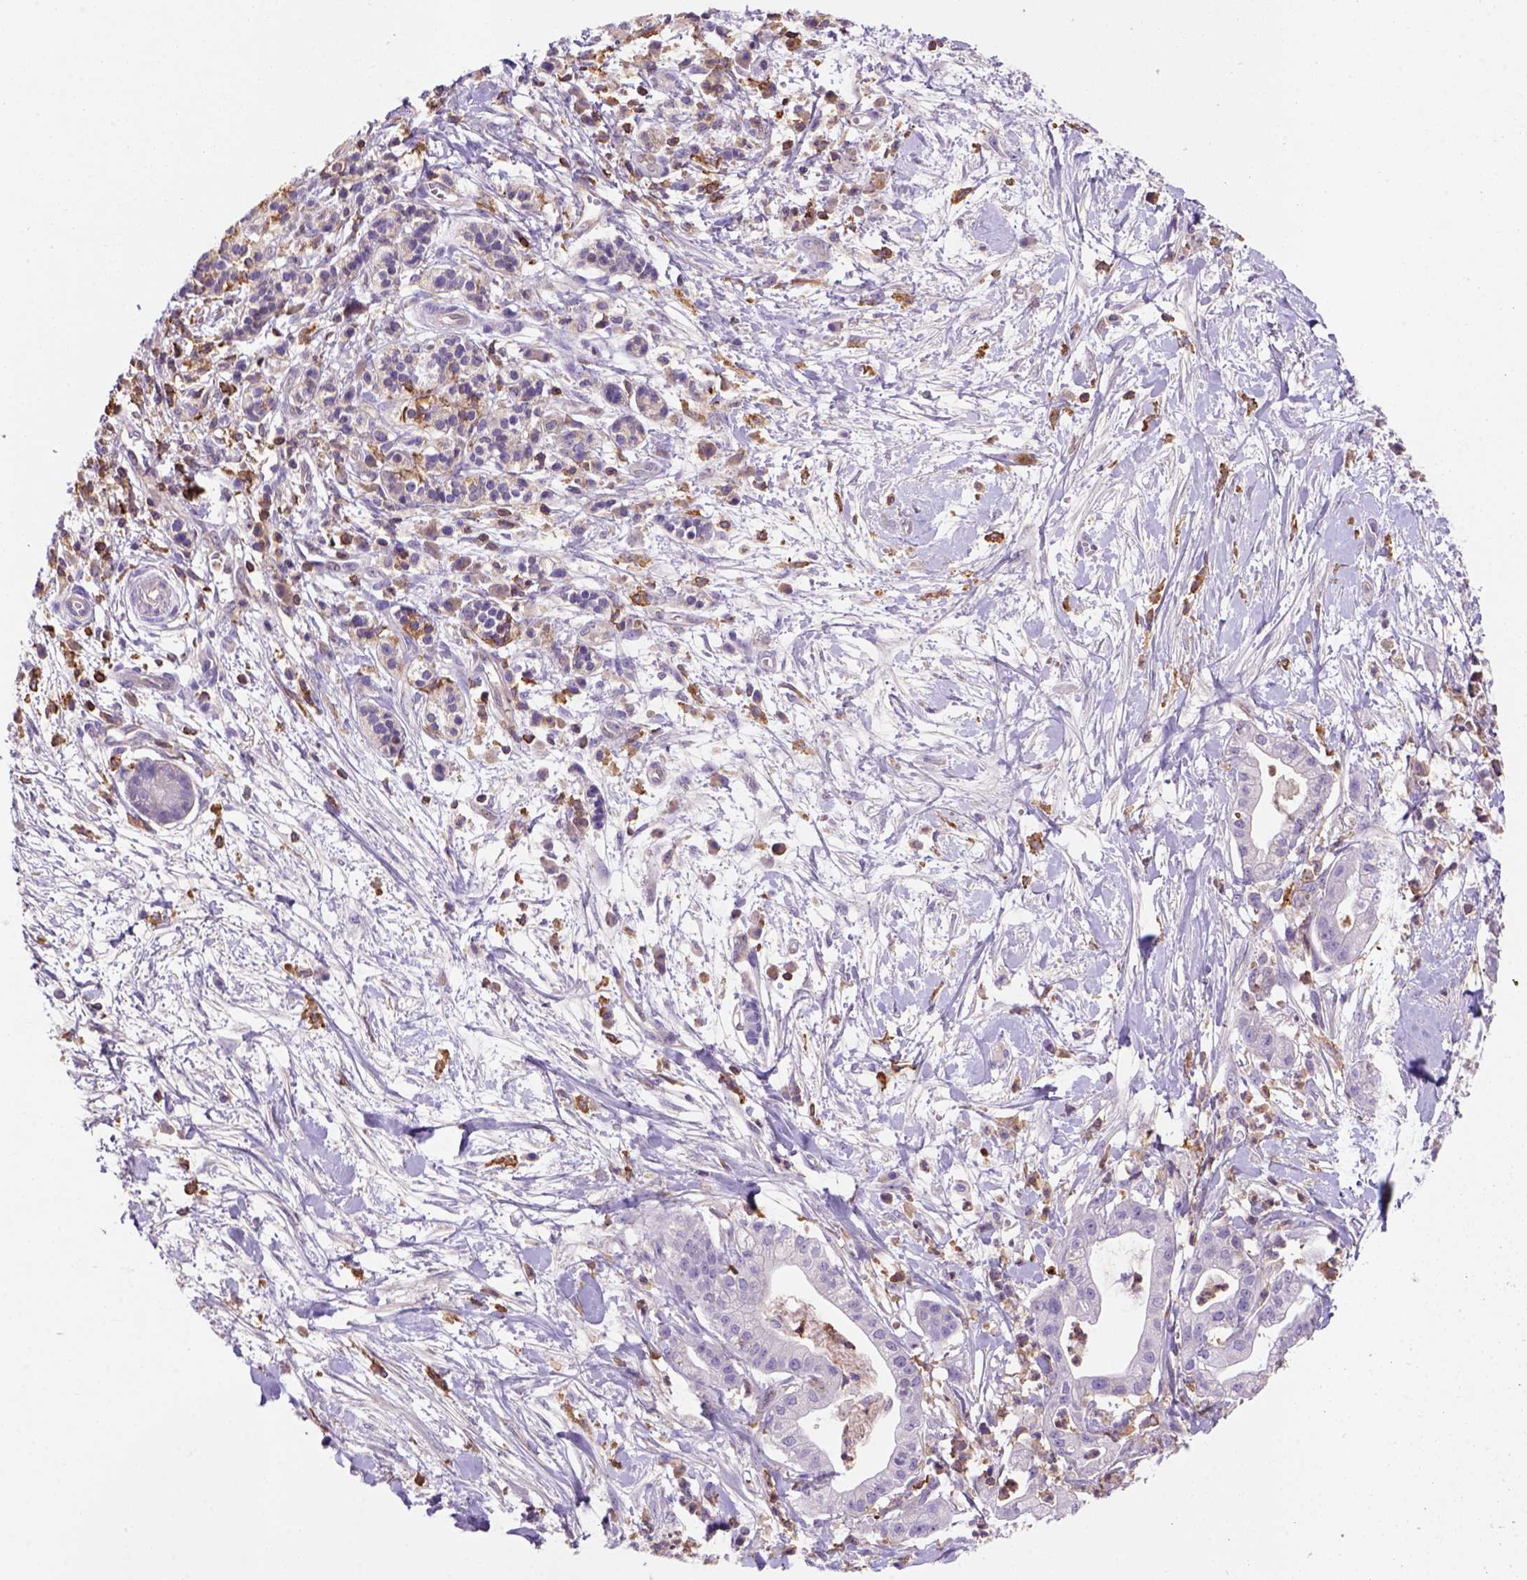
{"staining": {"intensity": "negative", "quantity": "none", "location": "none"}, "tissue": "pancreatic cancer", "cell_type": "Tumor cells", "image_type": "cancer", "snomed": [{"axis": "morphology", "description": "Normal tissue, NOS"}, {"axis": "morphology", "description": "Adenocarcinoma, NOS"}, {"axis": "topography", "description": "Lymph node"}, {"axis": "topography", "description": "Pancreas"}], "caption": "Tumor cells show no significant protein expression in pancreatic adenocarcinoma.", "gene": "INPP5D", "patient": {"sex": "female", "age": 58}}